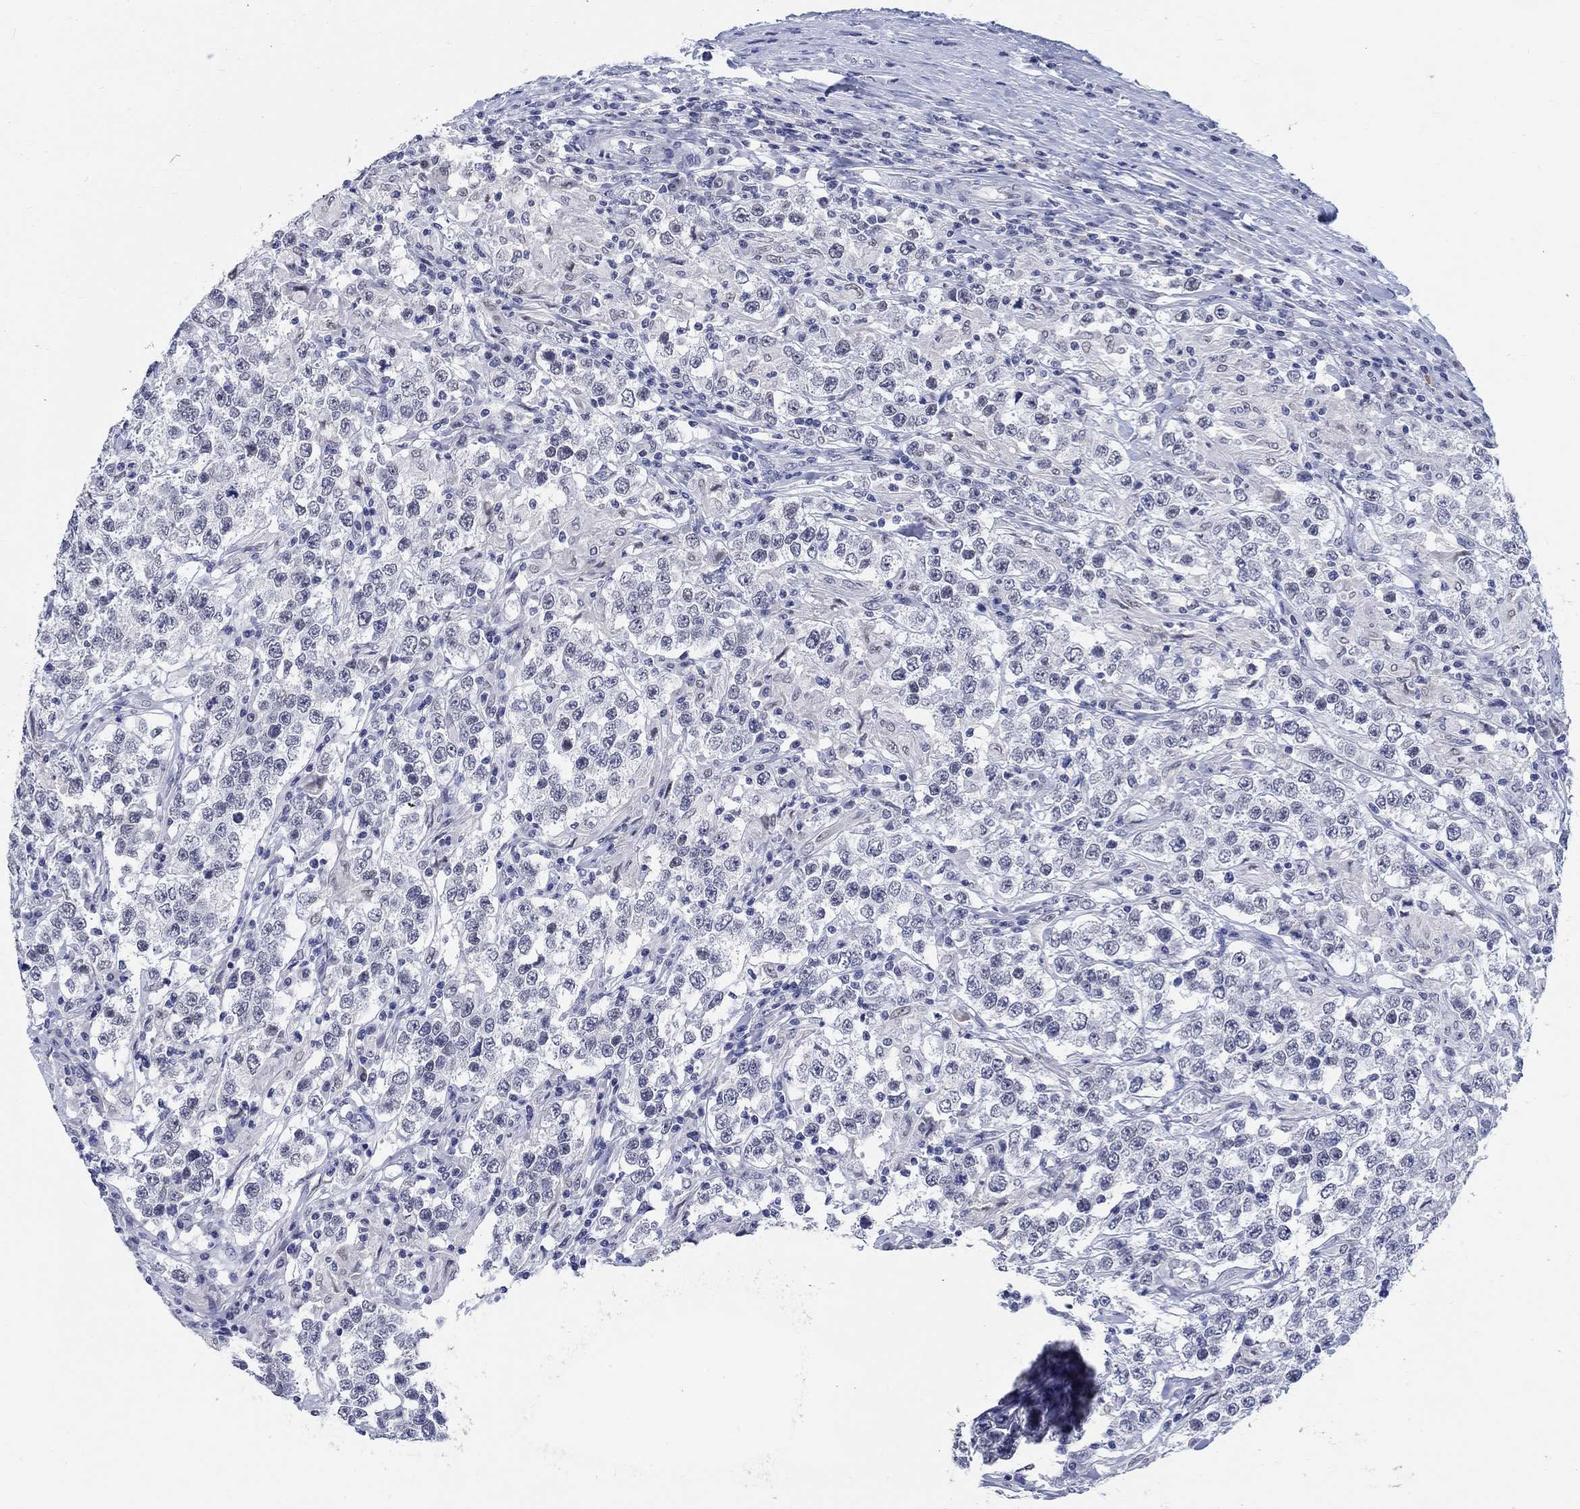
{"staining": {"intensity": "negative", "quantity": "none", "location": "none"}, "tissue": "testis cancer", "cell_type": "Tumor cells", "image_type": "cancer", "snomed": [{"axis": "morphology", "description": "Seminoma, NOS"}, {"axis": "morphology", "description": "Carcinoma, Embryonal, NOS"}, {"axis": "topography", "description": "Testis"}], "caption": "Immunohistochemistry (IHC) of seminoma (testis) displays no staining in tumor cells.", "gene": "ANKS1B", "patient": {"sex": "male", "age": 41}}